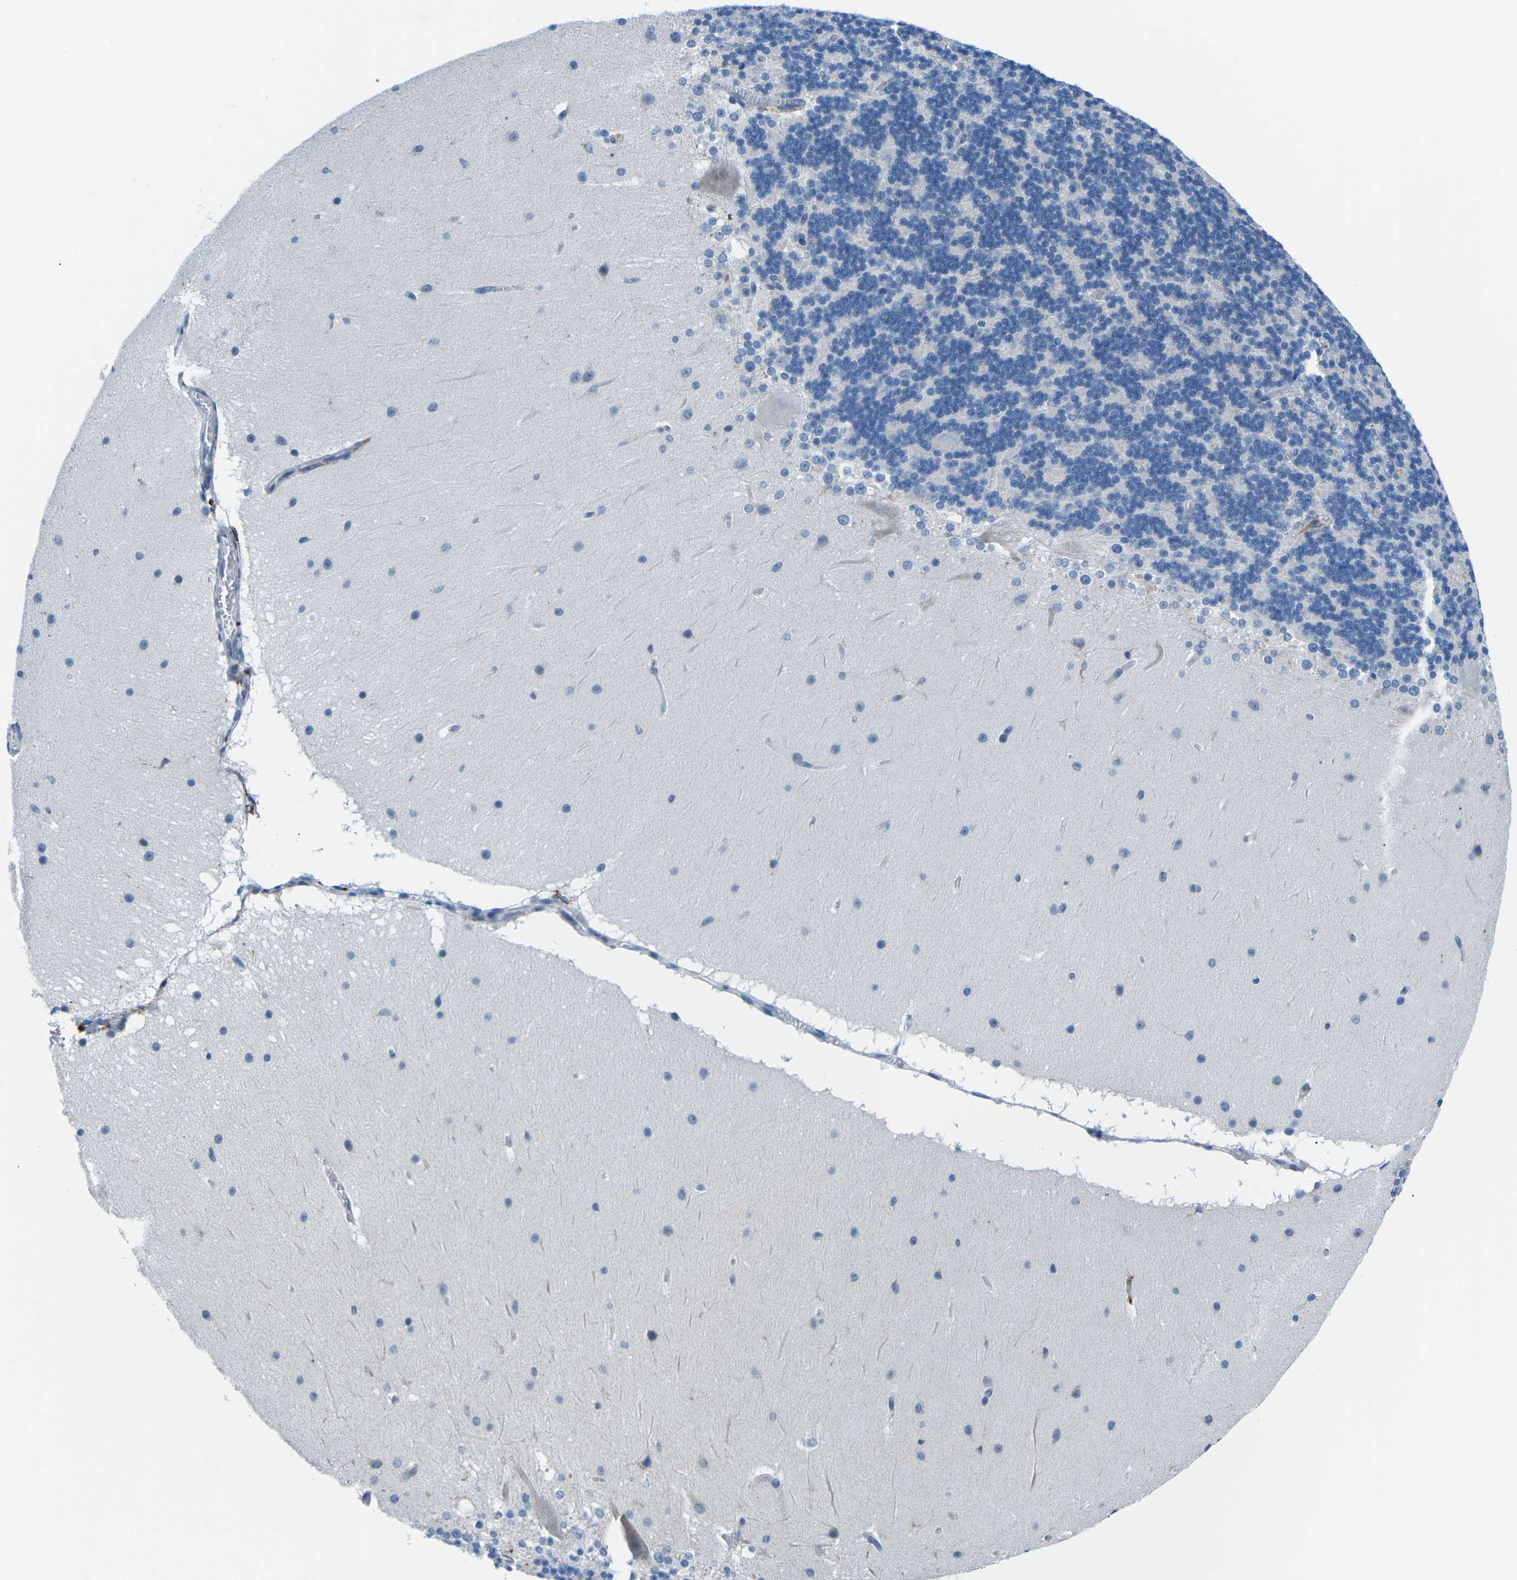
{"staining": {"intensity": "negative", "quantity": "none", "location": "none"}, "tissue": "cerebellum", "cell_type": "Cells in granular layer", "image_type": "normal", "snomed": [{"axis": "morphology", "description": "Normal tissue, NOS"}, {"axis": "topography", "description": "Cerebellum"}], "caption": "Immunohistochemistry (IHC) photomicrograph of normal cerebellum stained for a protein (brown), which demonstrates no staining in cells in granular layer.", "gene": "PTPN1", "patient": {"sex": "female", "age": 19}}